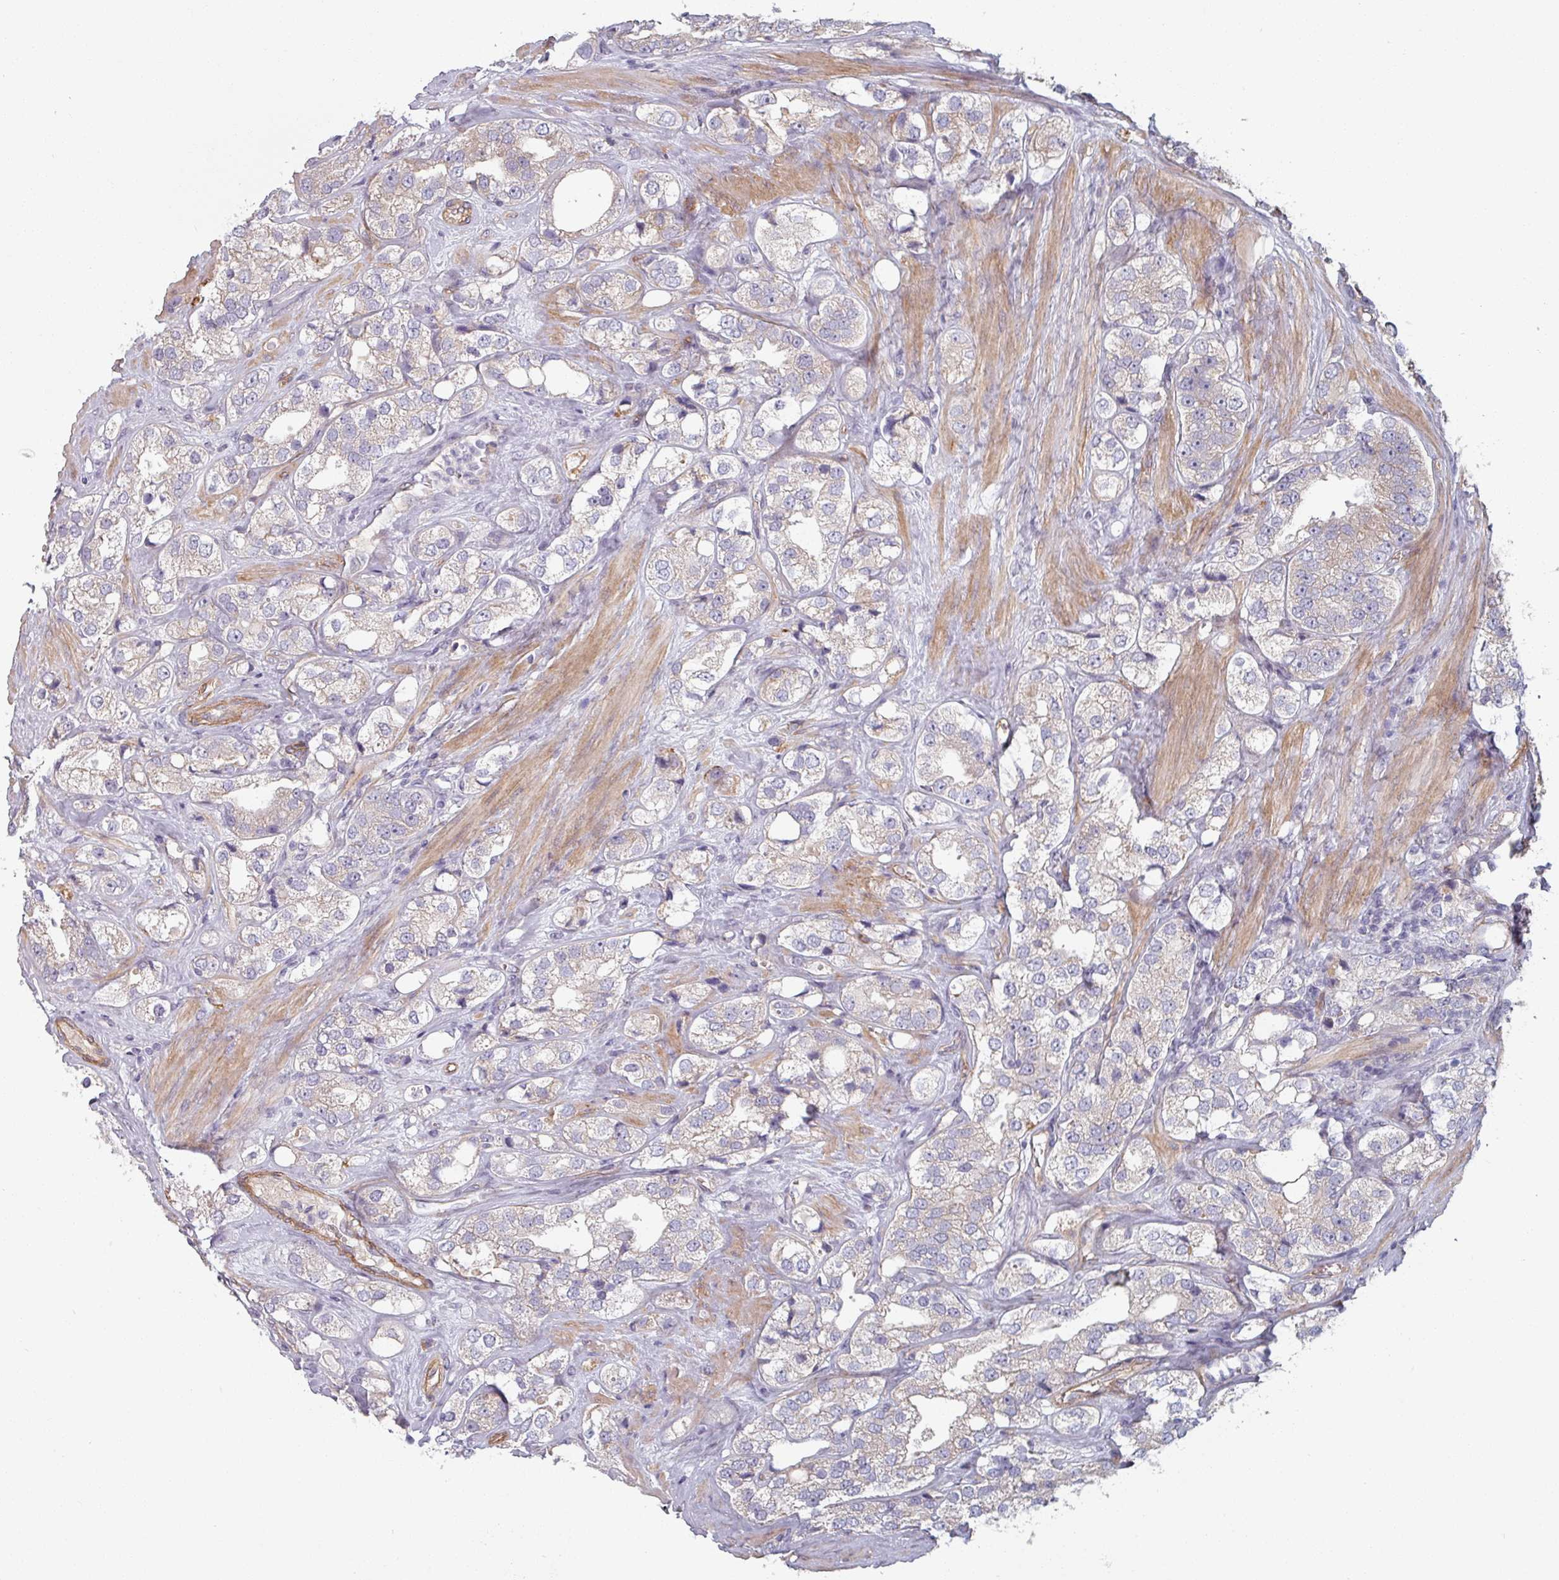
{"staining": {"intensity": "negative", "quantity": "none", "location": "none"}, "tissue": "prostate cancer", "cell_type": "Tumor cells", "image_type": "cancer", "snomed": [{"axis": "morphology", "description": "Adenocarcinoma, NOS"}, {"axis": "topography", "description": "Prostate"}], "caption": "Prostate cancer (adenocarcinoma) was stained to show a protein in brown. There is no significant positivity in tumor cells.", "gene": "C4BPB", "patient": {"sex": "male", "age": 79}}